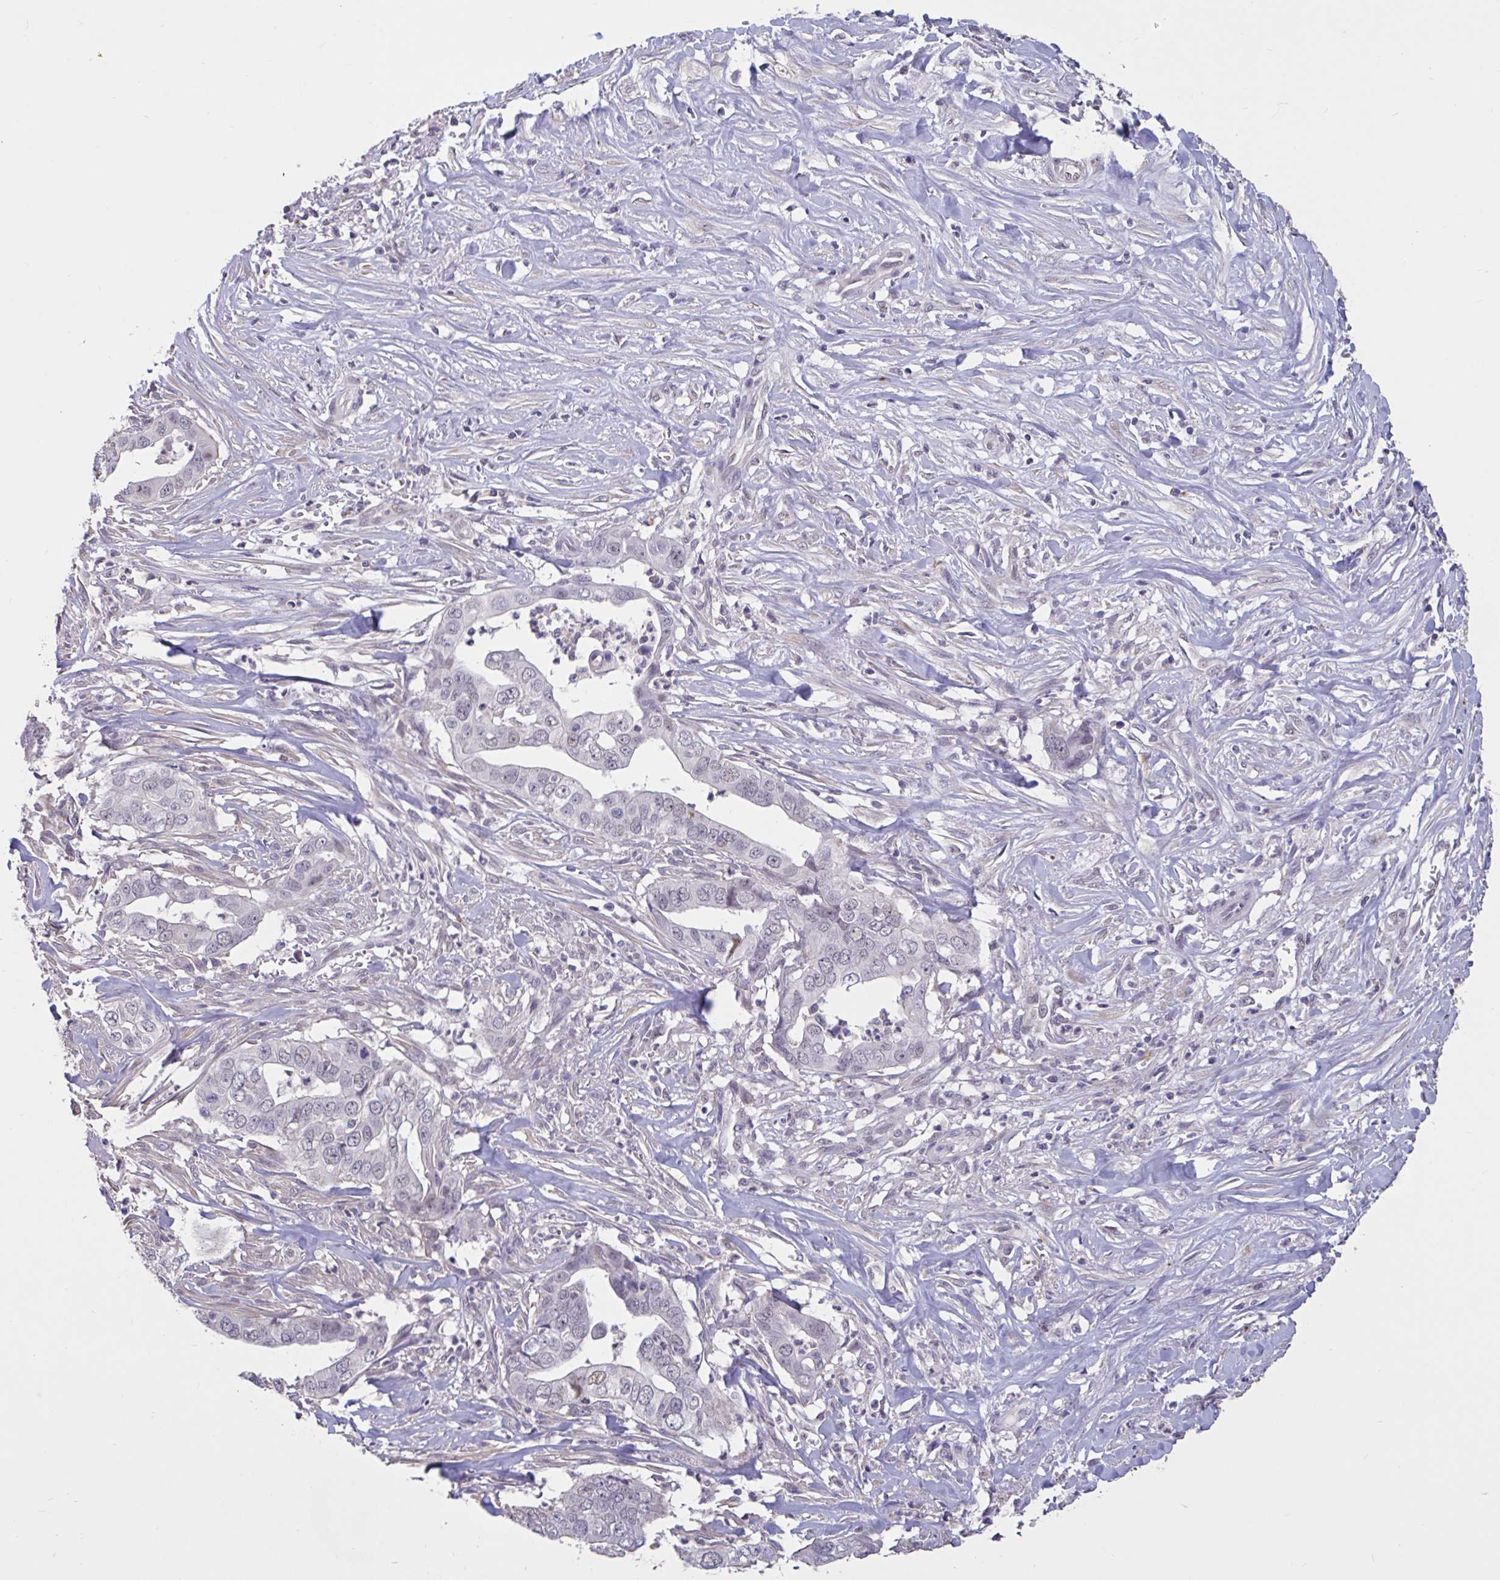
{"staining": {"intensity": "negative", "quantity": "none", "location": "none"}, "tissue": "liver cancer", "cell_type": "Tumor cells", "image_type": "cancer", "snomed": [{"axis": "morphology", "description": "Cholangiocarcinoma"}, {"axis": "topography", "description": "Liver"}], "caption": "Cholangiocarcinoma (liver) stained for a protein using IHC displays no expression tumor cells.", "gene": "DDX39A", "patient": {"sex": "female", "age": 79}}